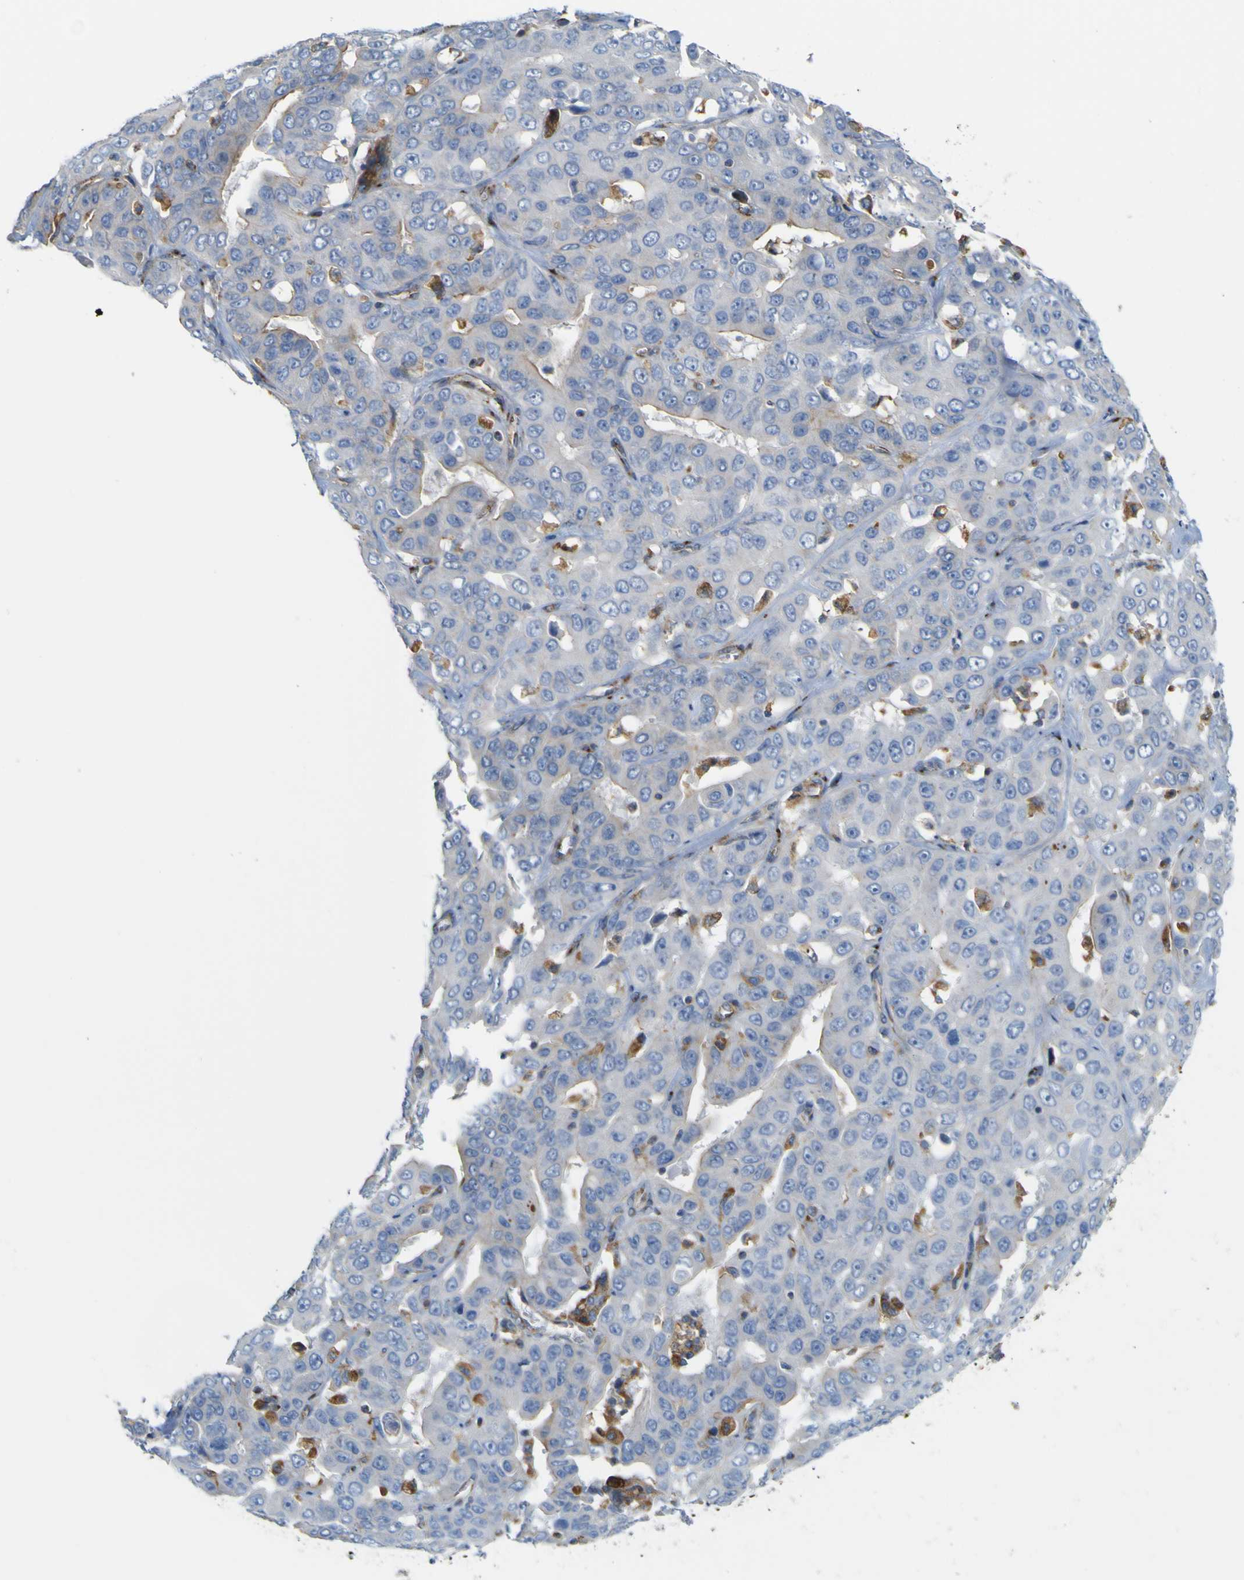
{"staining": {"intensity": "weak", "quantity": "25%-75%", "location": "cytoplasmic/membranous"}, "tissue": "liver cancer", "cell_type": "Tumor cells", "image_type": "cancer", "snomed": [{"axis": "morphology", "description": "Cholangiocarcinoma"}, {"axis": "topography", "description": "Liver"}], "caption": "Protein staining shows weak cytoplasmic/membranous staining in about 25%-75% of tumor cells in cholangiocarcinoma (liver).", "gene": "IGF2R", "patient": {"sex": "female", "age": 52}}